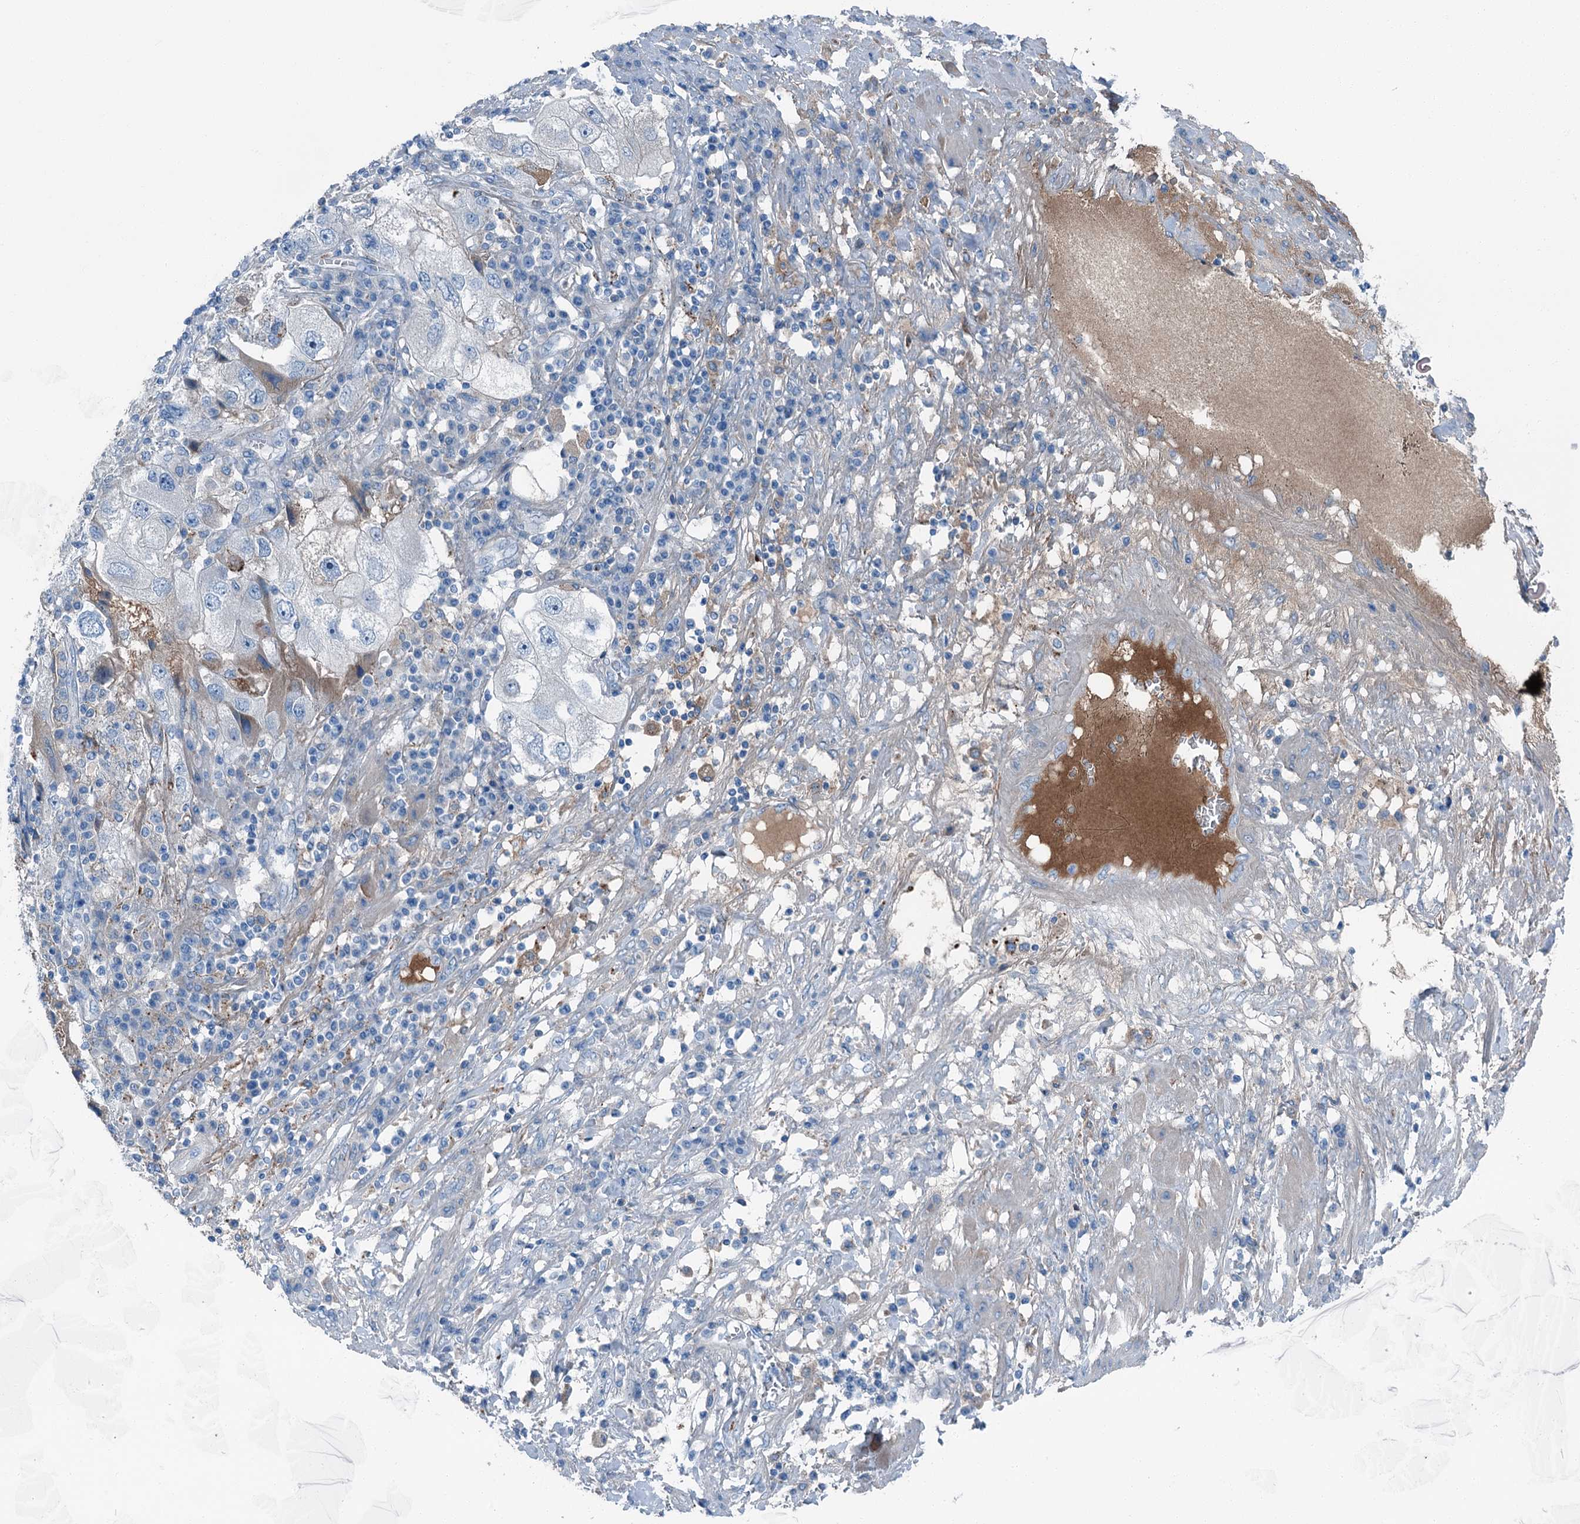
{"staining": {"intensity": "negative", "quantity": "none", "location": "none"}, "tissue": "endometrial cancer", "cell_type": "Tumor cells", "image_type": "cancer", "snomed": [{"axis": "morphology", "description": "Adenocarcinoma, NOS"}, {"axis": "topography", "description": "Endometrium"}], "caption": "This is an IHC histopathology image of endometrial cancer. There is no staining in tumor cells.", "gene": "AXL", "patient": {"sex": "female", "age": 49}}